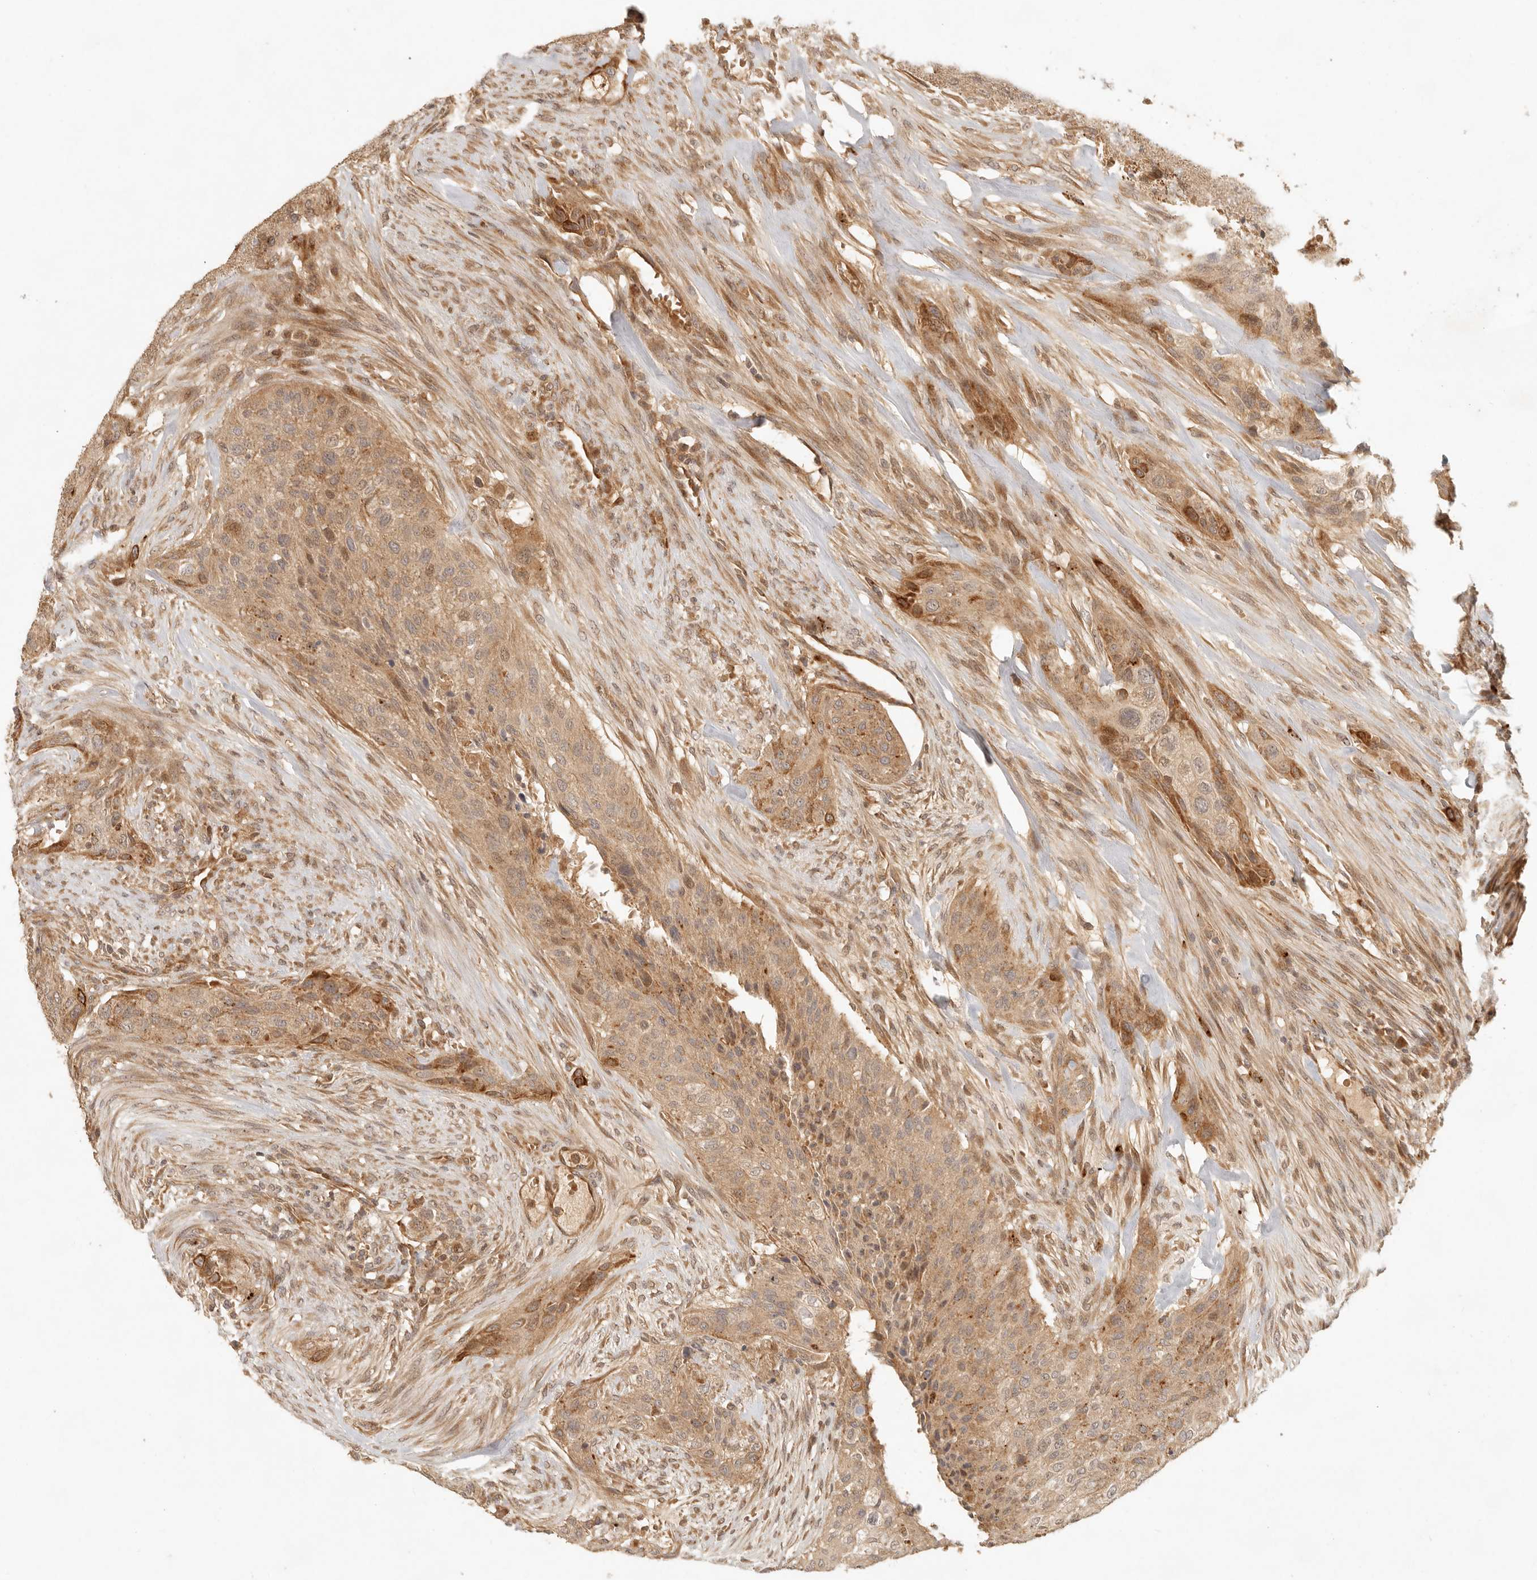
{"staining": {"intensity": "moderate", "quantity": ">75%", "location": "cytoplasmic/membranous"}, "tissue": "urothelial cancer", "cell_type": "Tumor cells", "image_type": "cancer", "snomed": [{"axis": "morphology", "description": "Urothelial carcinoma, High grade"}, {"axis": "topography", "description": "Urinary bladder"}], "caption": "About >75% of tumor cells in urothelial carcinoma (high-grade) show moderate cytoplasmic/membranous protein staining as visualized by brown immunohistochemical staining.", "gene": "ANKRD61", "patient": {"sex": "male", "age": 35}}